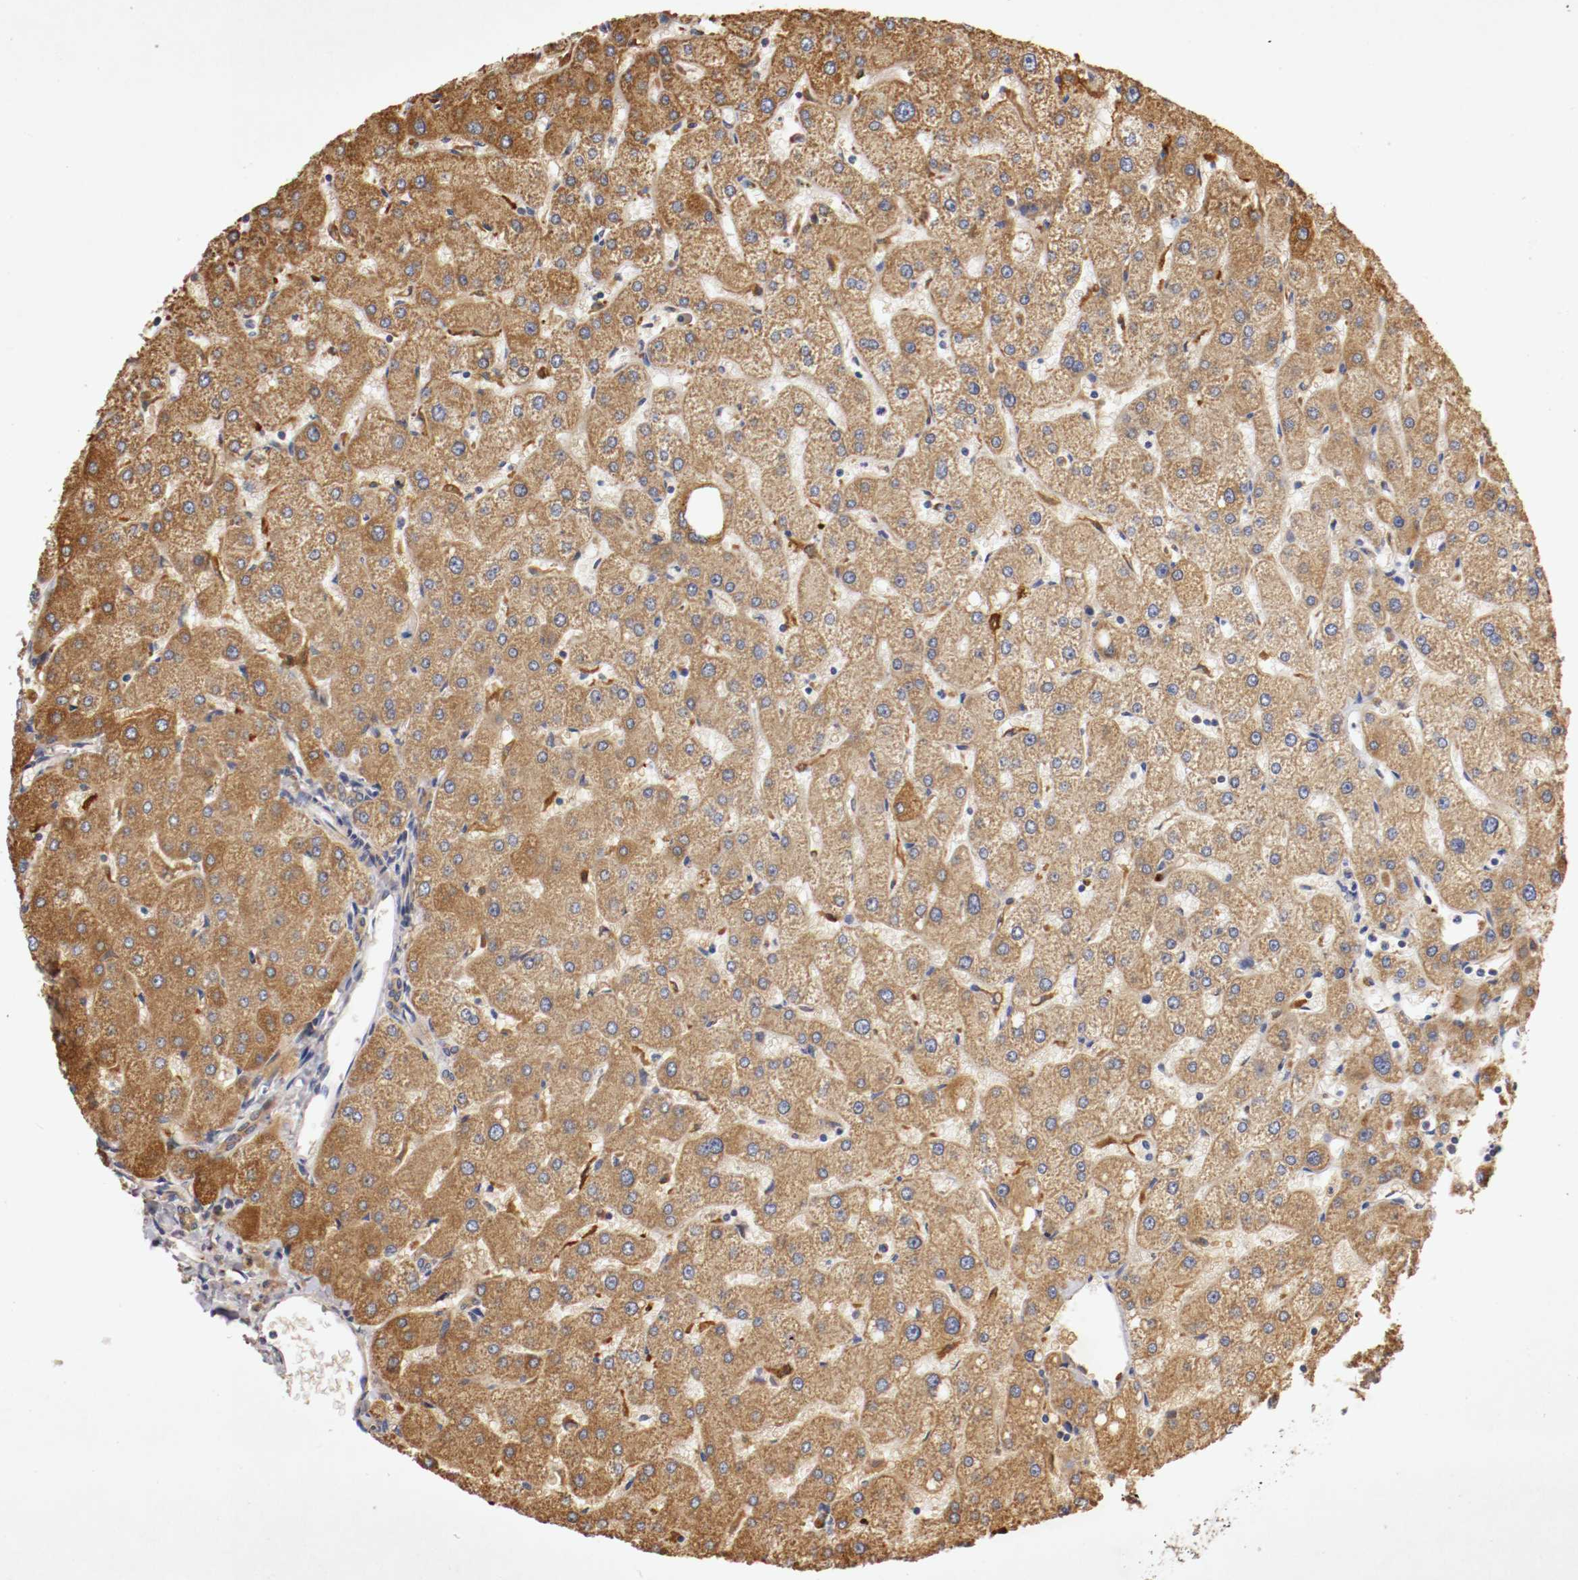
{"staining": {"intensity": "weak", "quantity": "25%-75%", "location": "cytoplasmic/membranous"}, "tissue": "liver", "cell_type": "Cholangiocytes", "image_type": "normal", "snomed": [{"axis": "morphology", "description": "Normal tissue, NOS"}, {"axis": "topography", "description": "Liver"}], "caption": "Liver stained with immunohistochemistry (IHC) shows weak cytoplasmic/membranous expression in about 25%-75% of cholangiocytes.", "gene": "VEZT", "patient": {"sex": "male", "age": 67}}